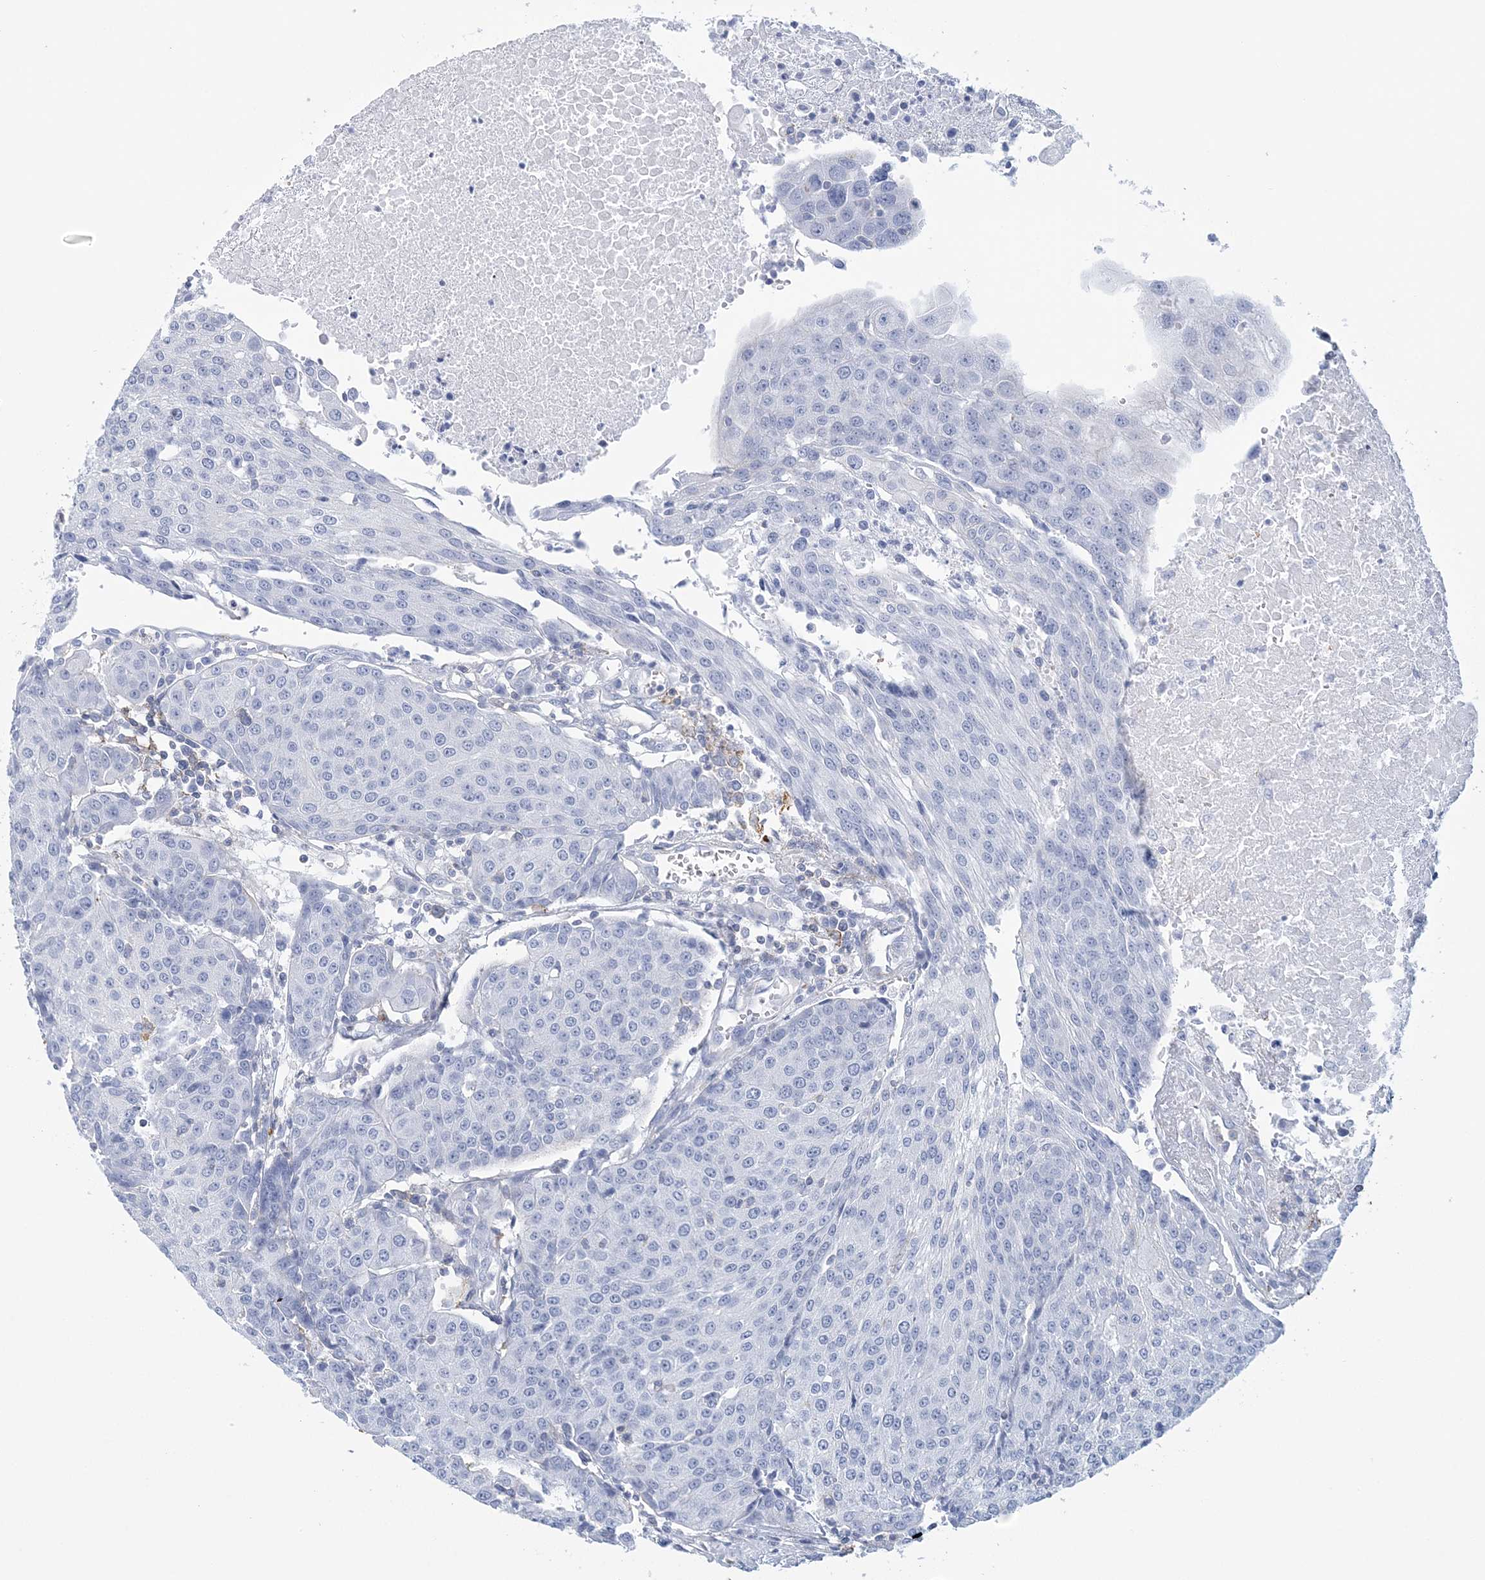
{"staining": {"intensity": "negative", "quantity": "none", "location": "none"}, "tissue": "urothelial cancer", "cell_type": "Tumor cells", "image_type": "cancer", "snomed": [{"axis": "morphology", "description": "Urothelial carcinoma, High grade"}, {"axis": "topography", "description": "Urinary bladder"}], "caption": "High power microscopy histopathology image of an immunohistochemistry image of urothelial carcinoma (high-grade), revealing no significant positivity in tumor cells.", "gene": "C11orf21", "patient": {"sex": "female", "age": 85}}